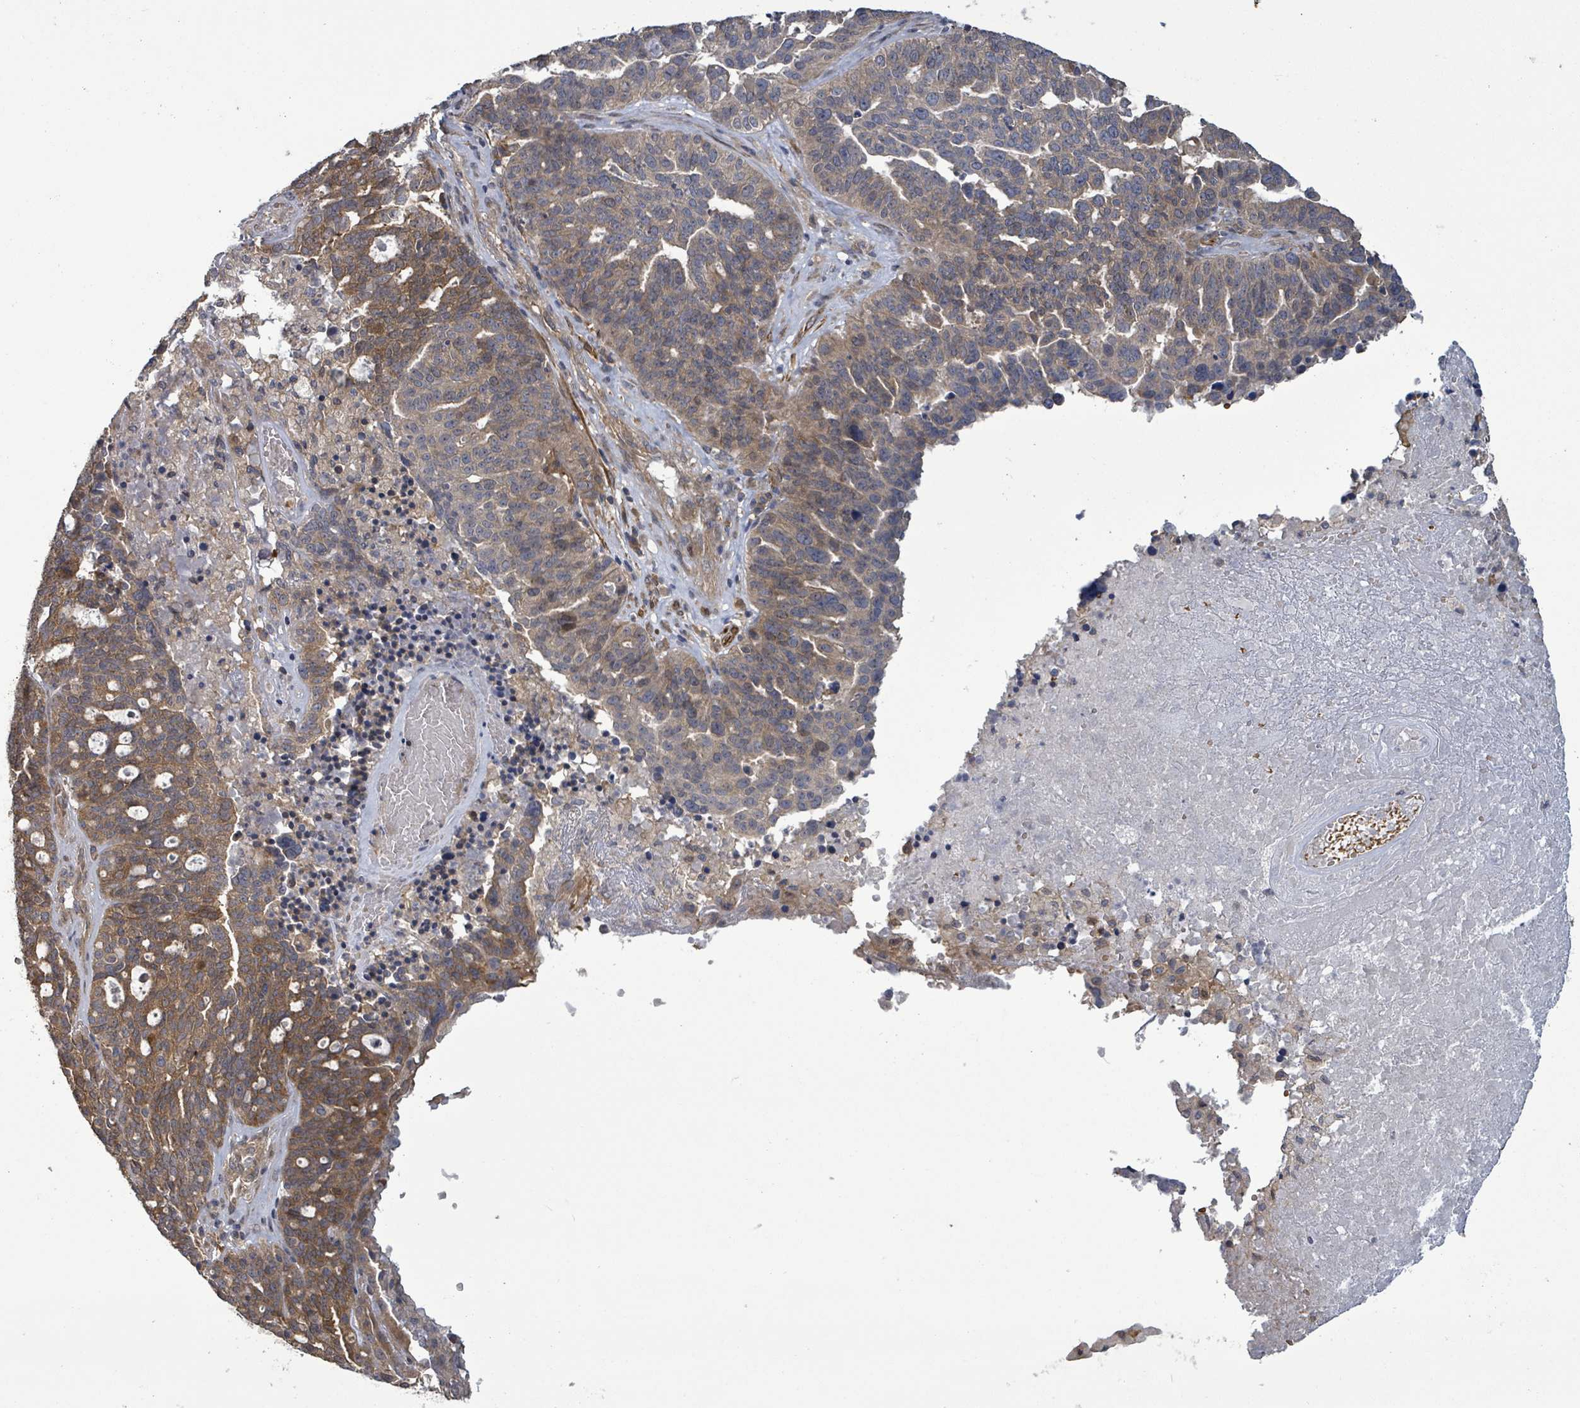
{"staining": {"intensity": "moderate", "quantity": "<25%", "location": "cytoplasmic/membranous"}, "tissue": "ovarian cancer", "cell_type": "Tumor cells", "image_type": "cancer", "snomed": [{"axis": "morphology", "description": "Cystadenocarcinoma, serous, NOS"}, {"axis": "topography", "description": "Ovary"}], "caption": "Protein staining exhibits moderate cytoplasmic/membranous expression in about <25% of tumor cells in ovarian cancer (serous cystadenocarcinoma).", "gene": "MAP3K6", "patient": {"sex": "female", "age": 59}}